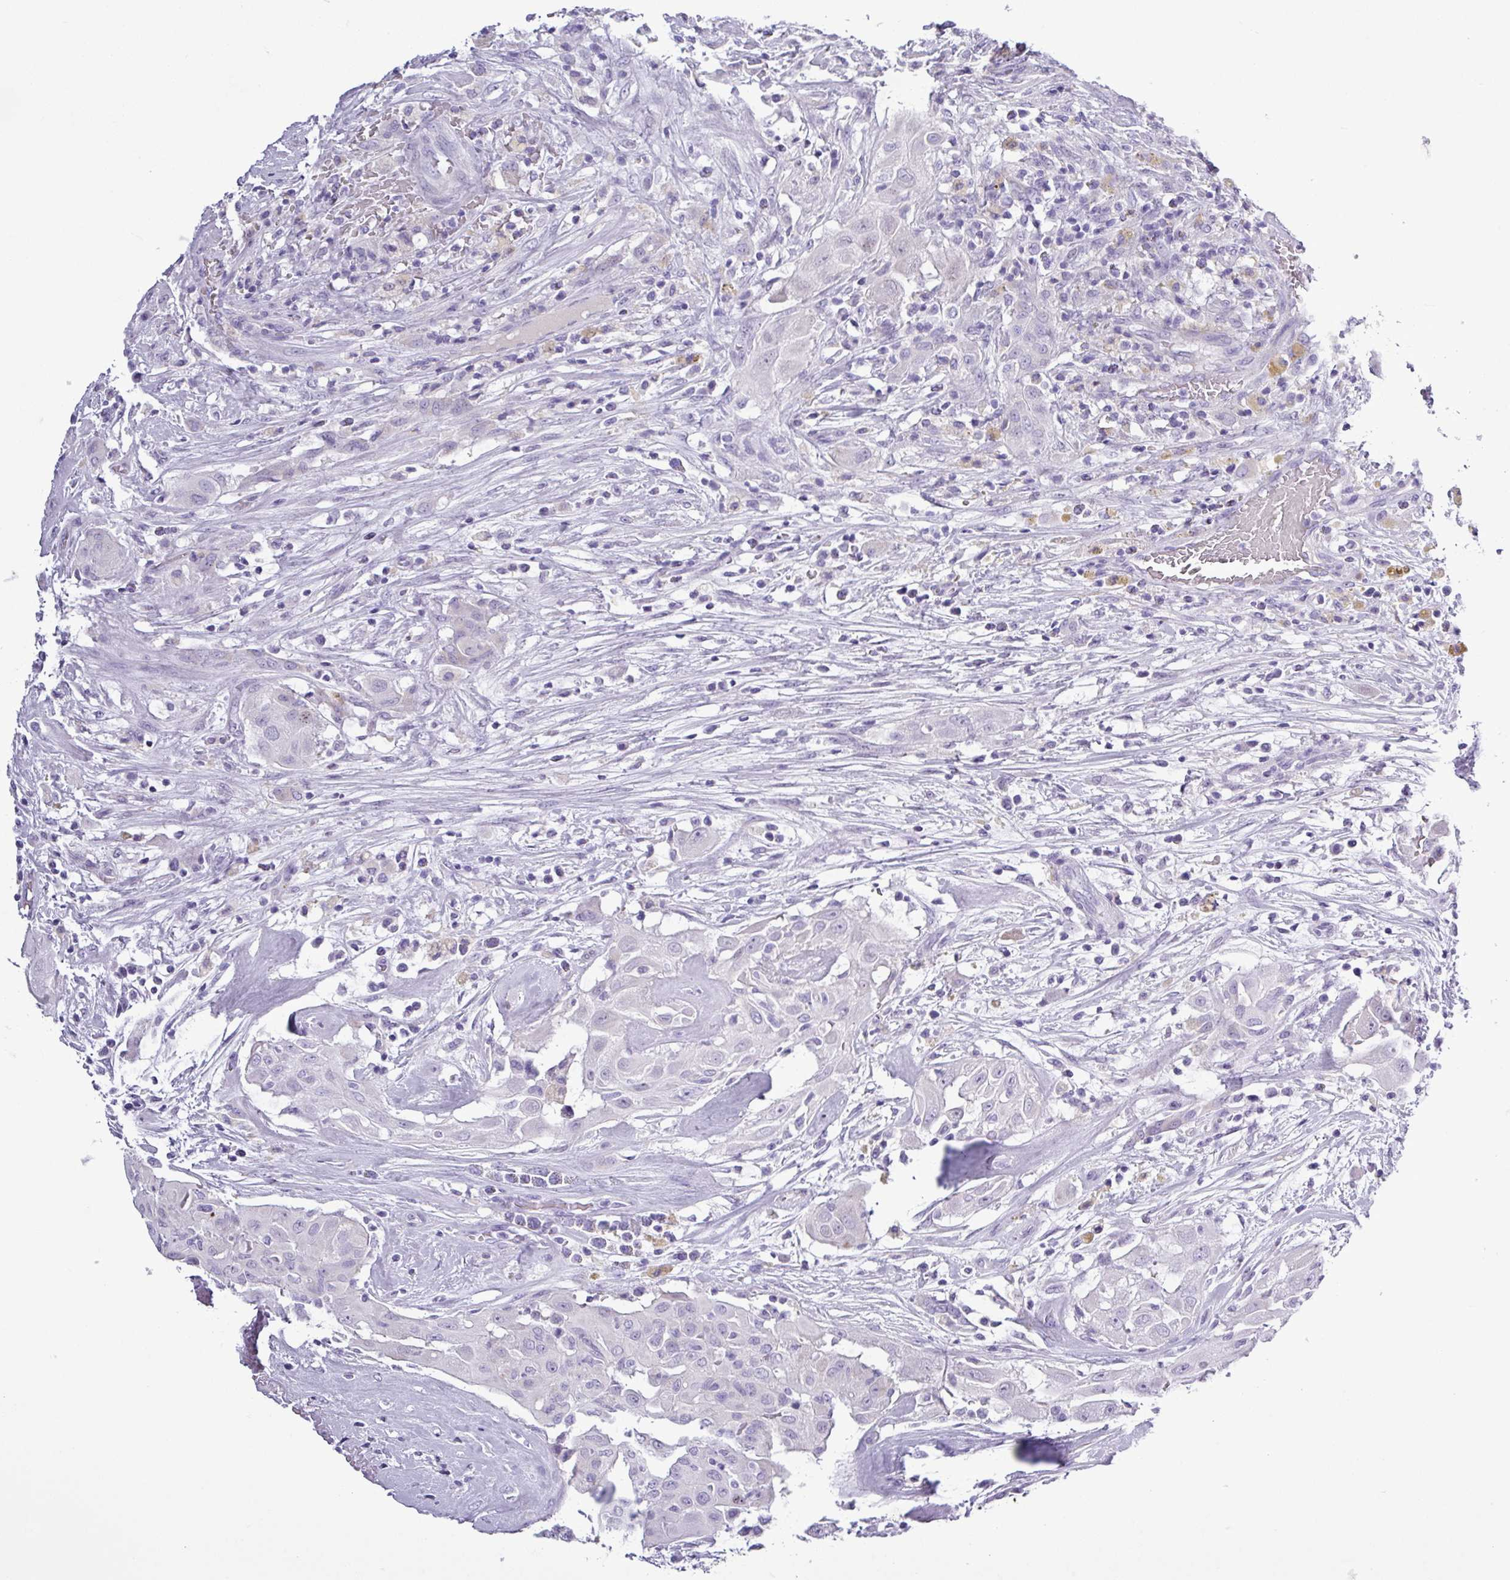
{"staining": {"intensity": "negative", "quantity": "none", "location": "none"}, "tissue": "thyroid cancer", "cell_type": "Tumor cells", "image_type": "cancer", "snomed": [{"axis": "morphology", "description": "Papillary adenocarcinoma, NOS"}, {"axis": "topography", "description": "Thyroid gland"}], "caption": "Tumor cells show no significant expression in thyroid cancer.", "gene": "ALDH3A1", "patient": {"sex": "female", "age": 59}}